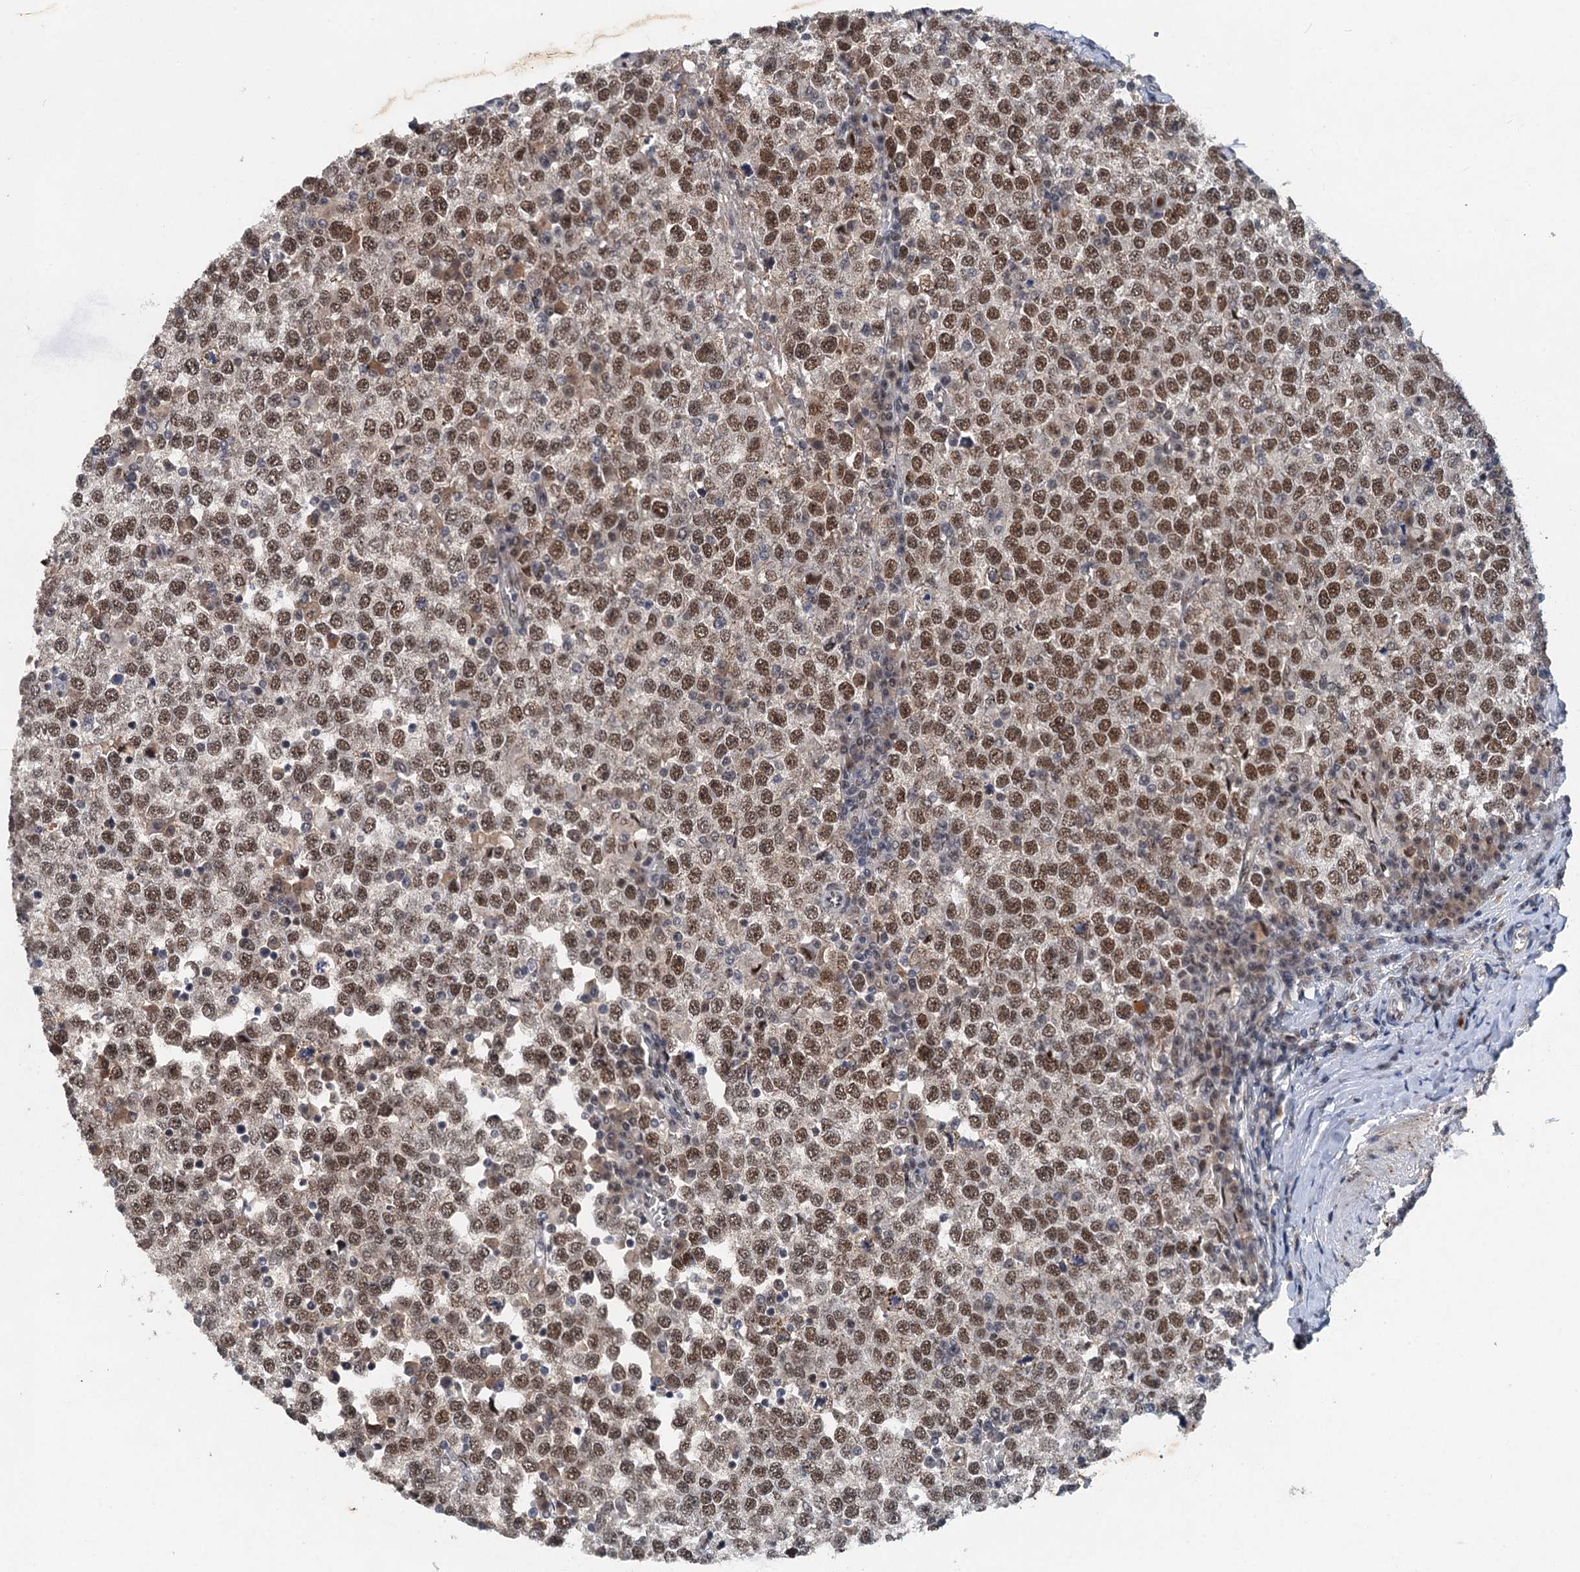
{"staining": {"intensity": "moderate", "quantity": ">75%", "location": "nuclear"}, "tissue": "testis cancer", "cell_type": "Tumor cells", "image_type": "cancer", "snomed": [{"axis": "morphology", "description": "Seminoma, NOS"}, {"axis": "topography", "description": "Testis"}], "caption": "This micrograph demonstrates seminoma (testis) stained with immunohistochemistry (IHC) to label a protein in brown. The nuclear of tumor cells show moderate positivity for the protein. Nuclei are counter-stained blue.", "gene": "CSTF3", "patient": {"sex": "male", "age": 65}}